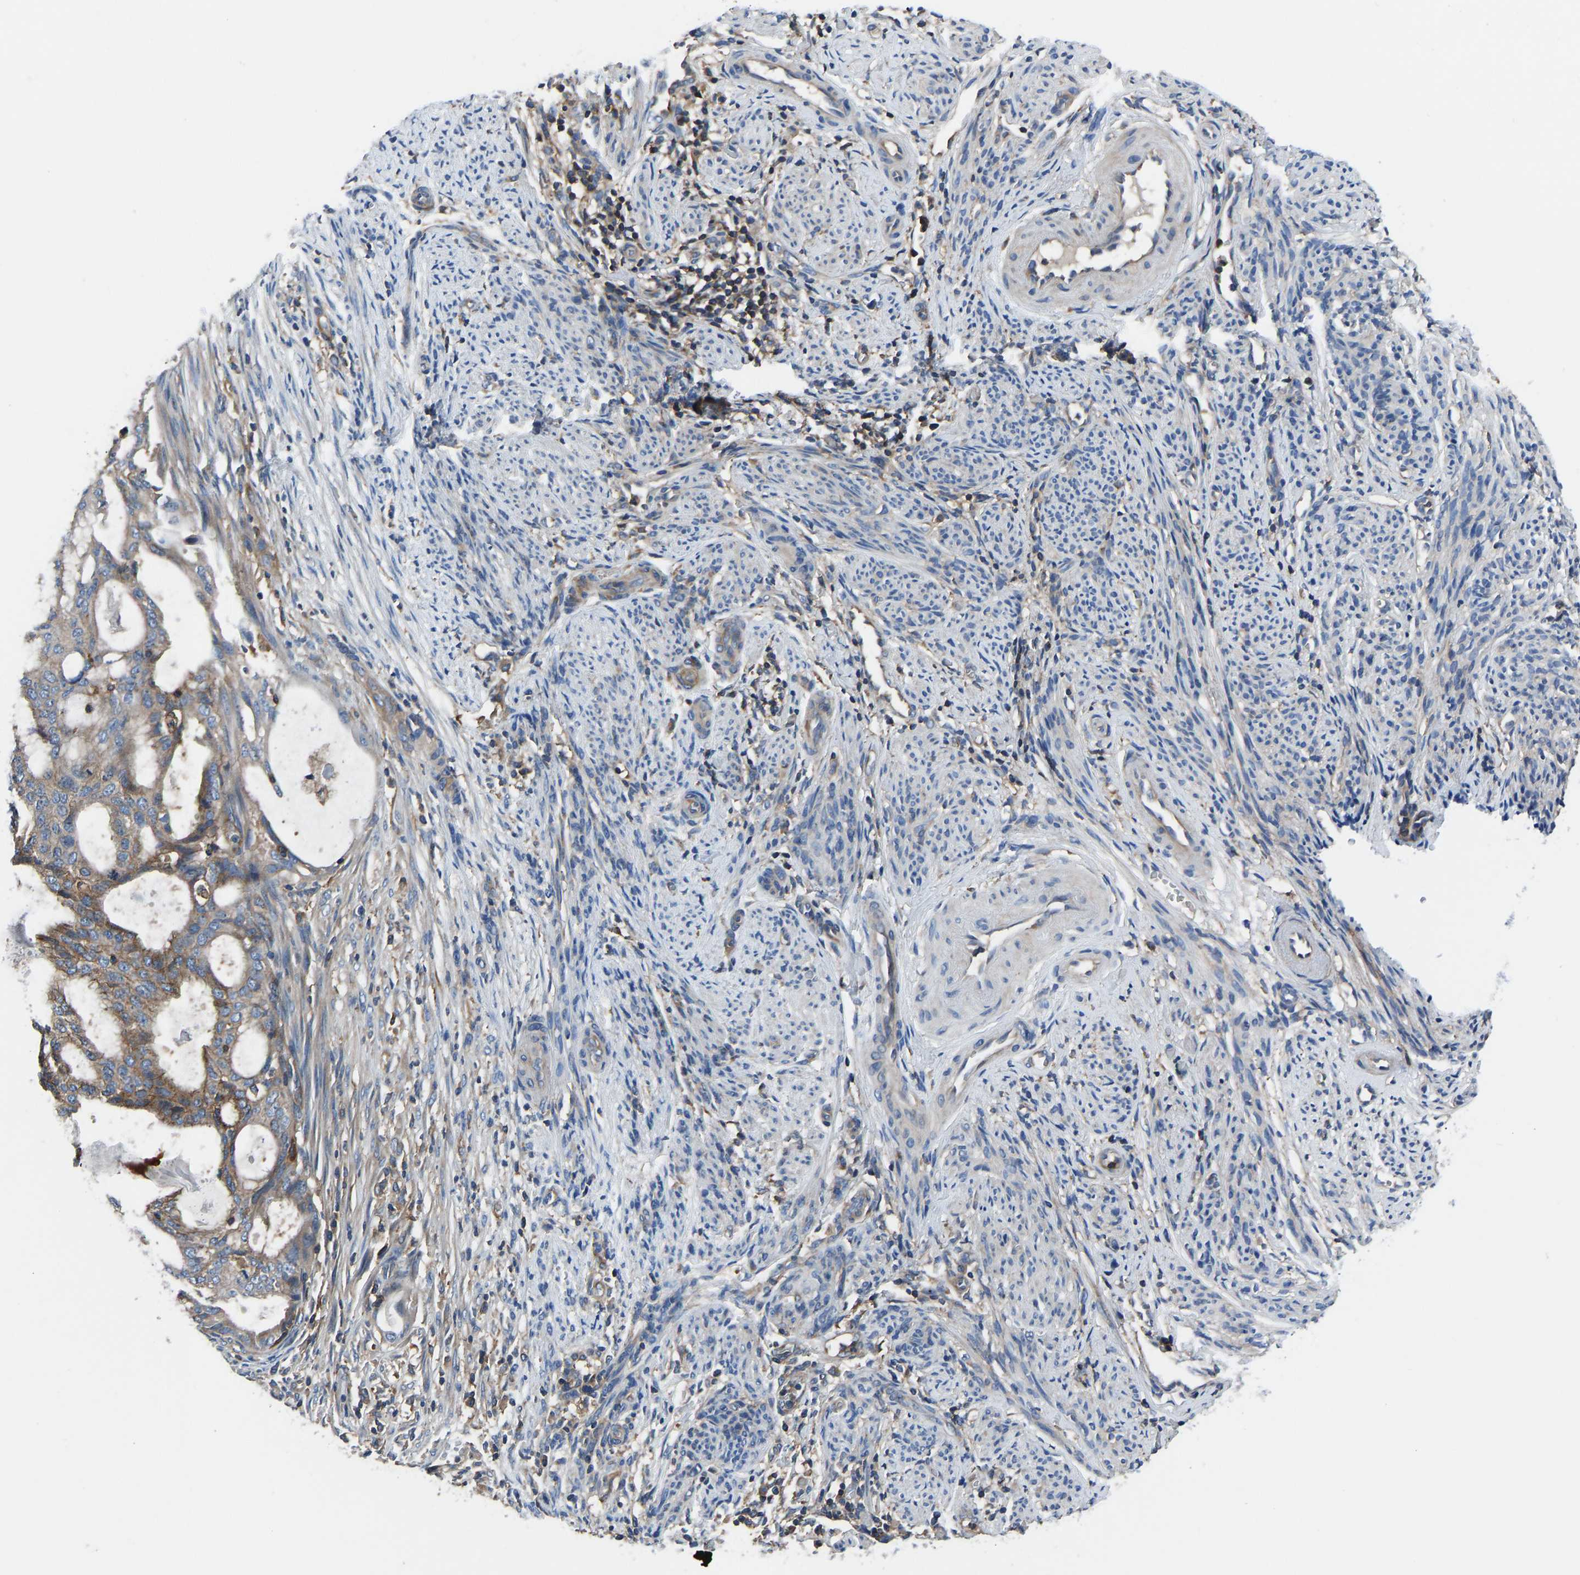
{"staining": {"intensity": "moderate", "quantity": ">75%", "location": "cytoplasmic/membranous"}, "tissue": "endometrial cancer", "cell_type": "Tumor cells", "image_type": "cancer", "snomed": [{"axis": "morphology", "description": "Adenocarcinoma, NOS"}, {"axis": "topography", "description": "Endometrium"}], "caption": "Human adenocarcinoma (endometrial) stained with a brown dye reveals moderate cytoplasmic/membranous positive expression in approximately >75% of tumor cells.", "gene": "PRKAR1A", "patient": {"sex": "female", "age": 58}}